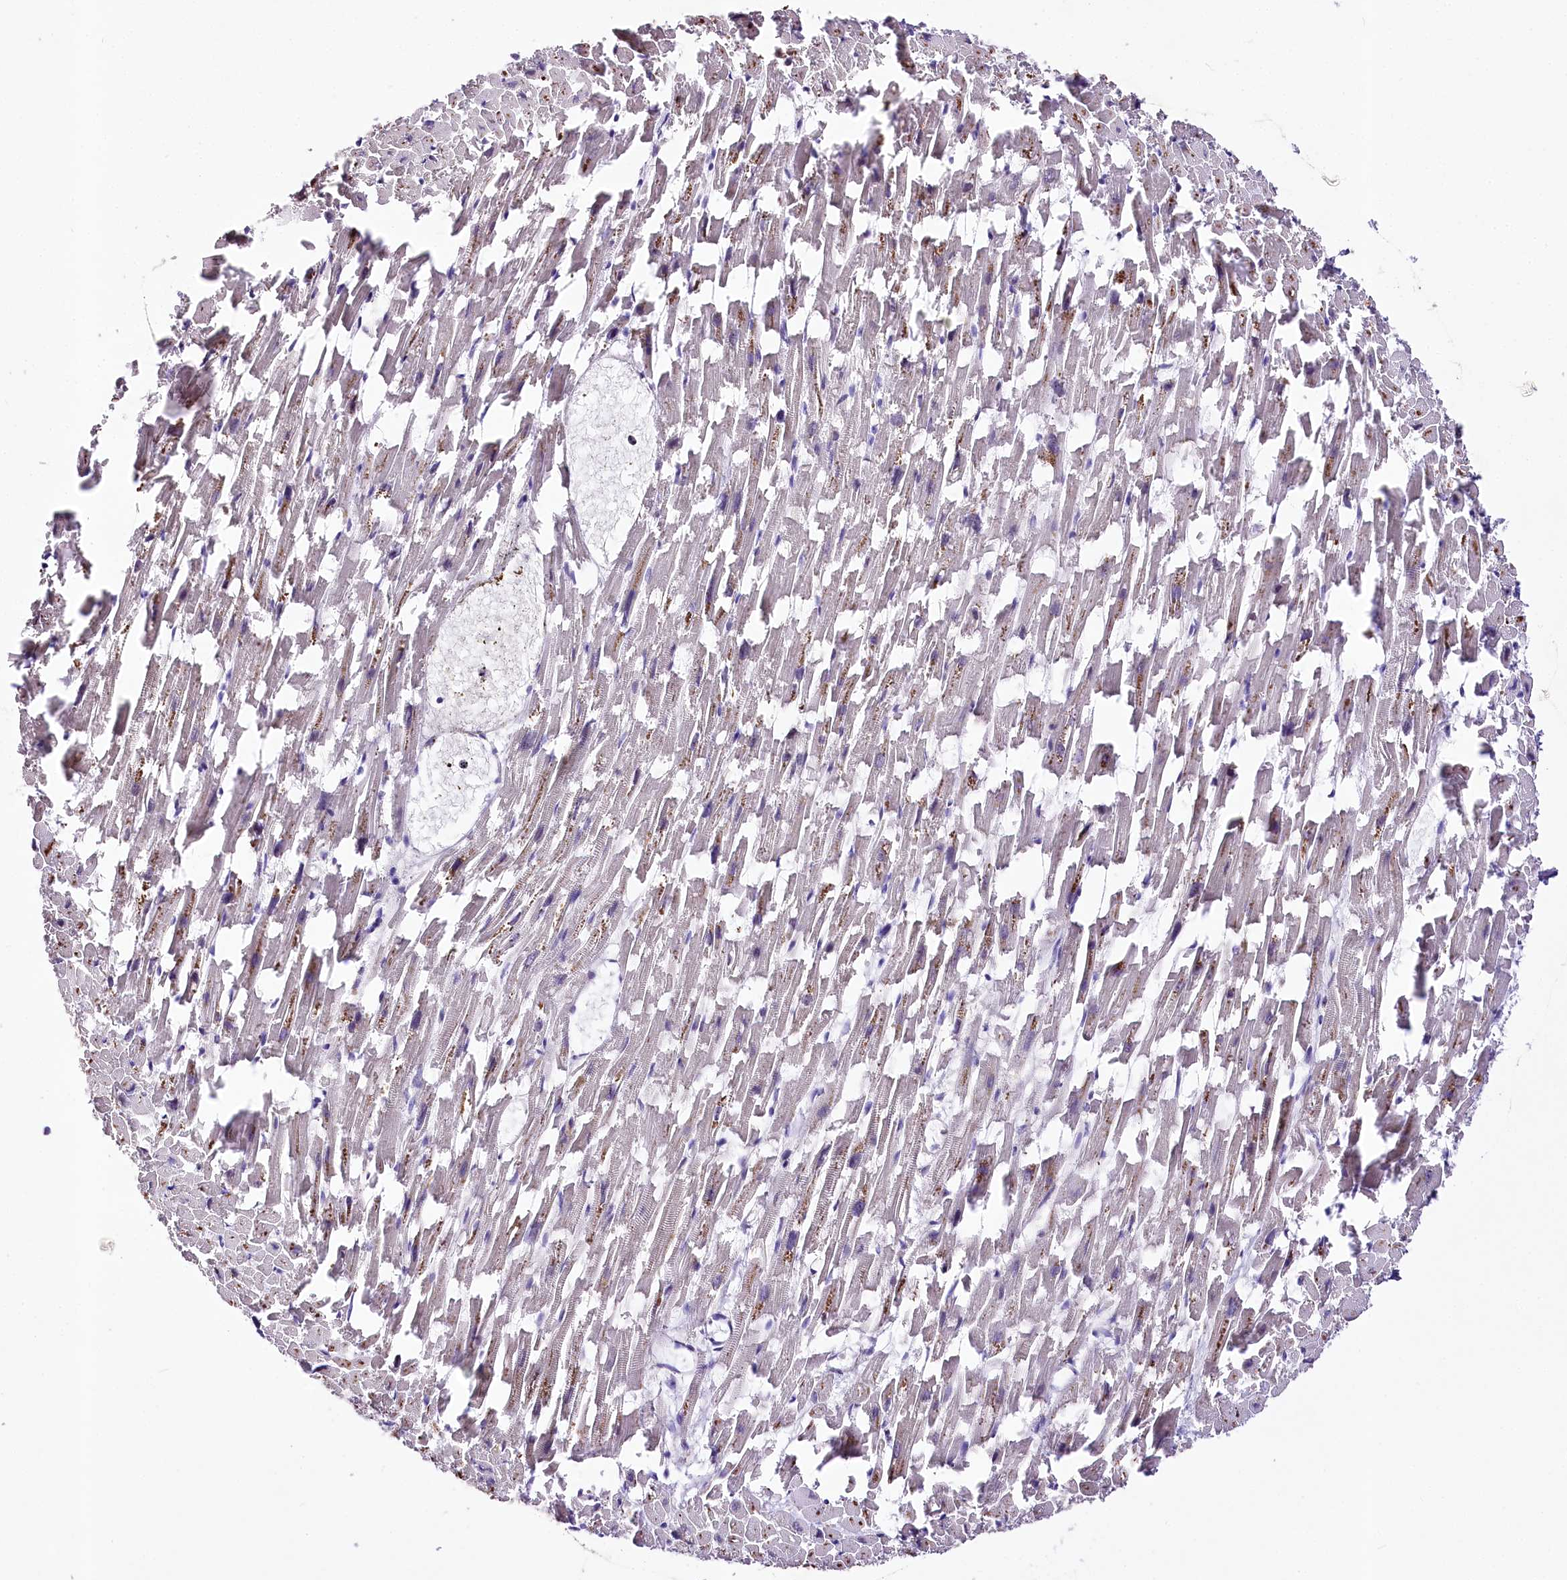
{"staining": {"intensity": "moderate", "quantity": "25%-75%", "location": "cytoplasmic/membranous"}, "tissue": "heart muscle", "cell_type": "Cardiomyocytes", "image_type": "normal", "snomed": [{"axis": "morphology", "description": "Normal tissue, NOS"}, {"axis": "topography", "description": "Heart"}], "caption": "Immunohistochemical staining of benign human heart muscle exhibits medium levels of moderate cytoplasmic/membranous positivity in about 25%-75% of cardiomyocytes. The staining is performed using DAB (3,3'-diaminobenzidine) brown chromogen to label protein expression. The nuclei are counter-stained blue using hematoxylin.", "gene": "ATE1", "patient": {"sex": "female", "age": 64}}